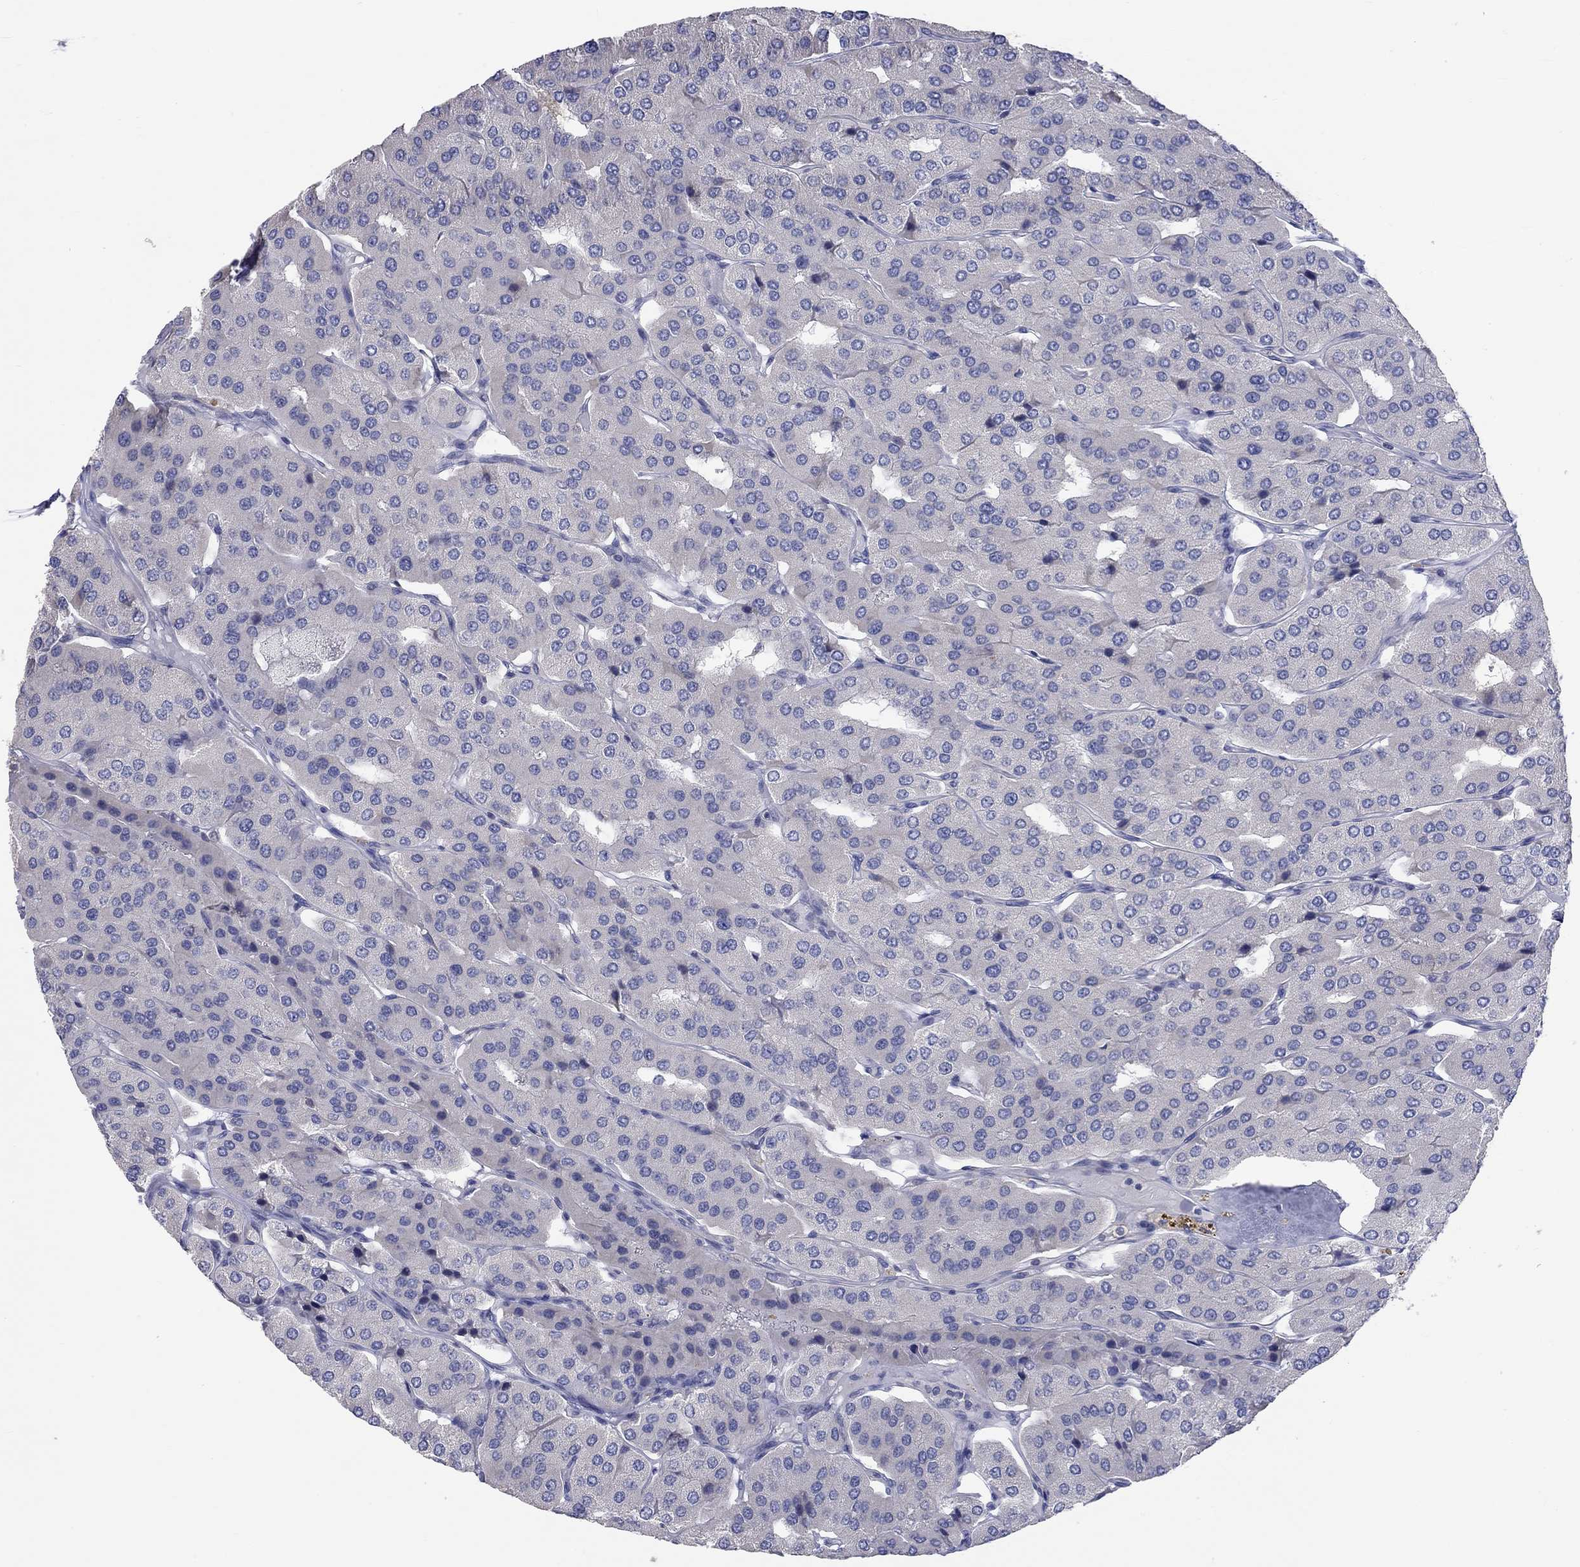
{"staining": {"intensity": "negative", "quantity": "none", "location": "none"}, "tissue": "parathyroid gland", "cell_type": "Glandular cells", "image_type": "normal", "snomed": [{"axis": "morphology", "description": "Normal tissue, NOS"}, {"axis": "morphology", "description": "Adenoma, NOS"}, {"axis": "topography", "description": "Parathyroid gland"}], "caption": "An immunohistochemistry micrograph of unremarkable parathyroid gland is shown. There is no staining in glandular cells of parathyroid gland. The staining is performed using DAB brown chromogen with nuclei counter-stained in using hematoxylin.", "gene": "PCDHGA10", "patient": {"sex": "female", "age": 86}}